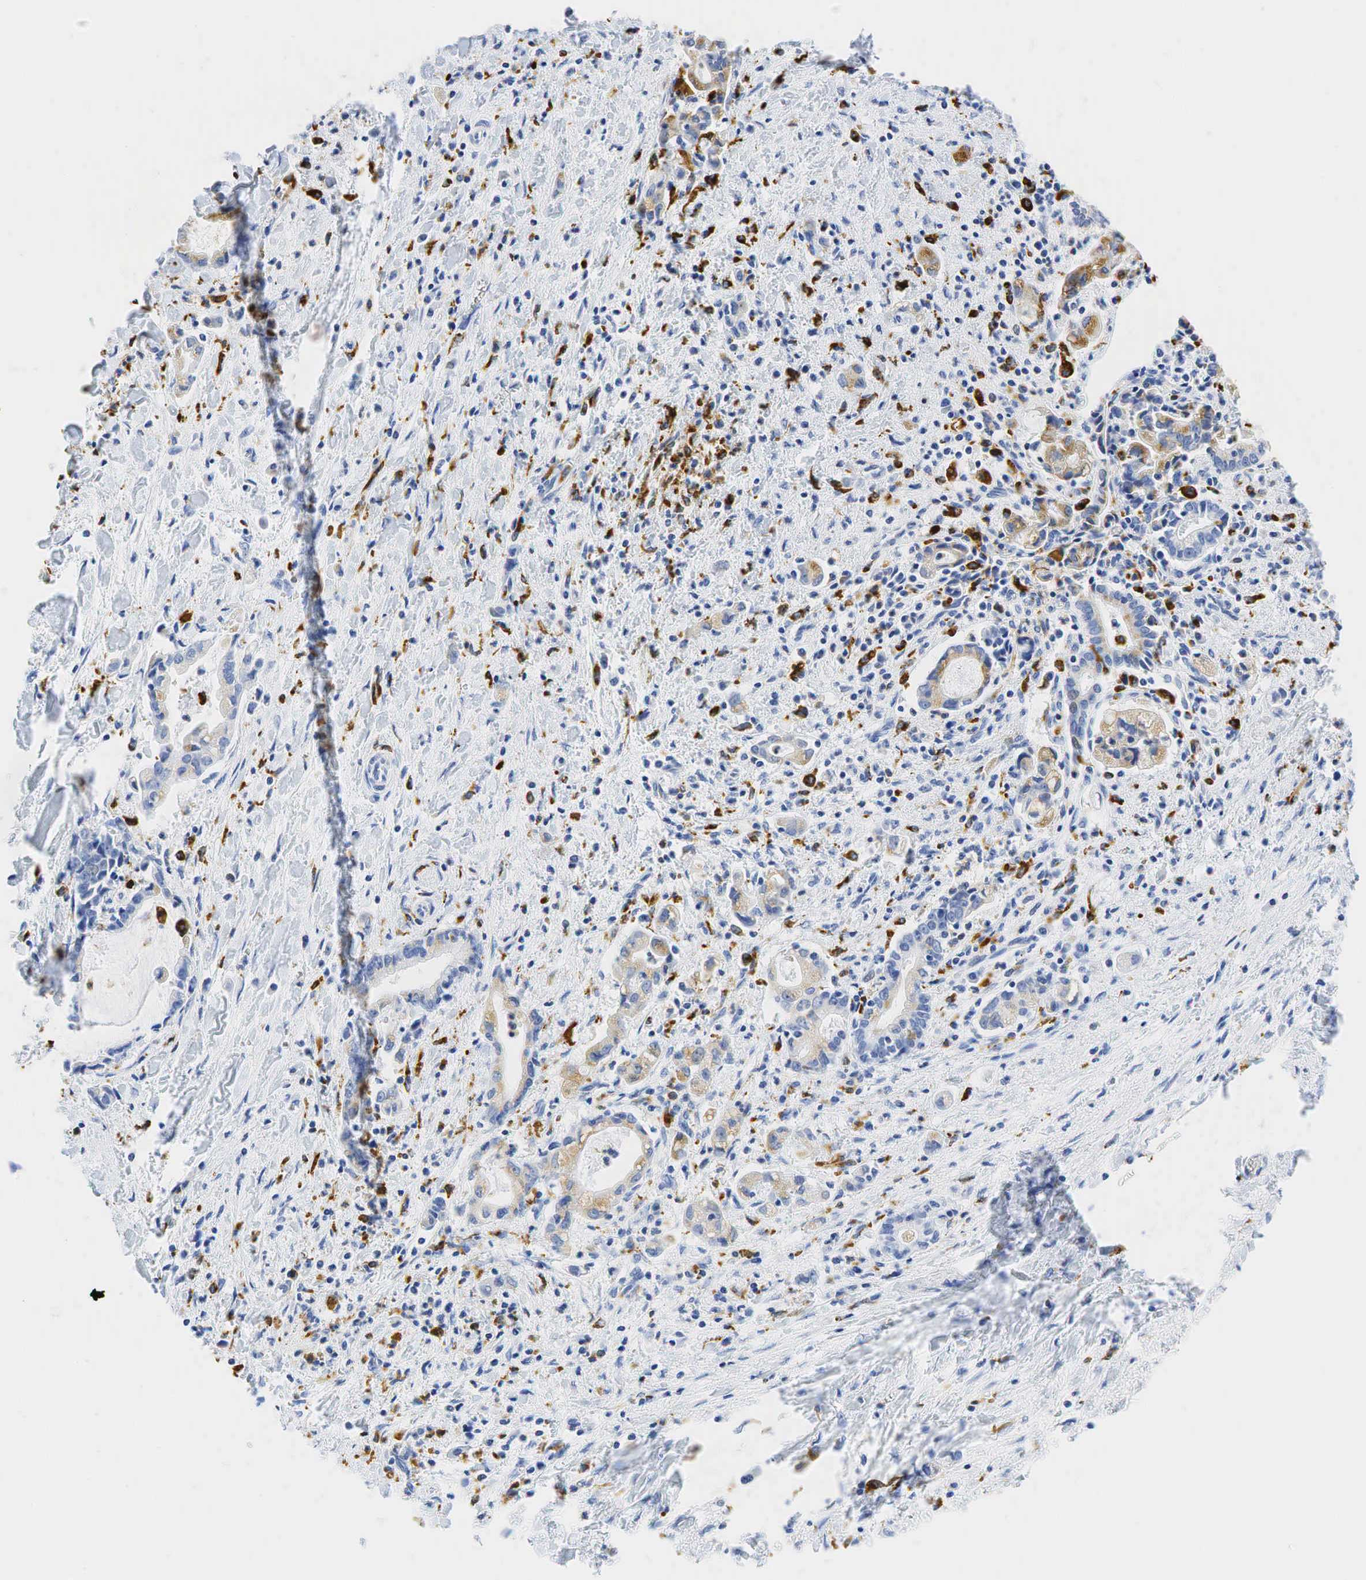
{"staining": {"intensity": "negative", "quantity": "none", "location": "none"}, "tissue": "liver cancer", "cell_type": "Tumor cells", "image_type": "cancer", "snomed": [{"axis": "morphology", "description": "Cholangiocarcinoma"}, {"axis": "topography", "description": "Liver"}], "caption": "IHC micrograph of neoplastic tissue: human liver cancer stained with DAB displays no significant protein expression in tumor cells.", "gene": "CD68", "patient": {"sex": "male", "age": 57}}